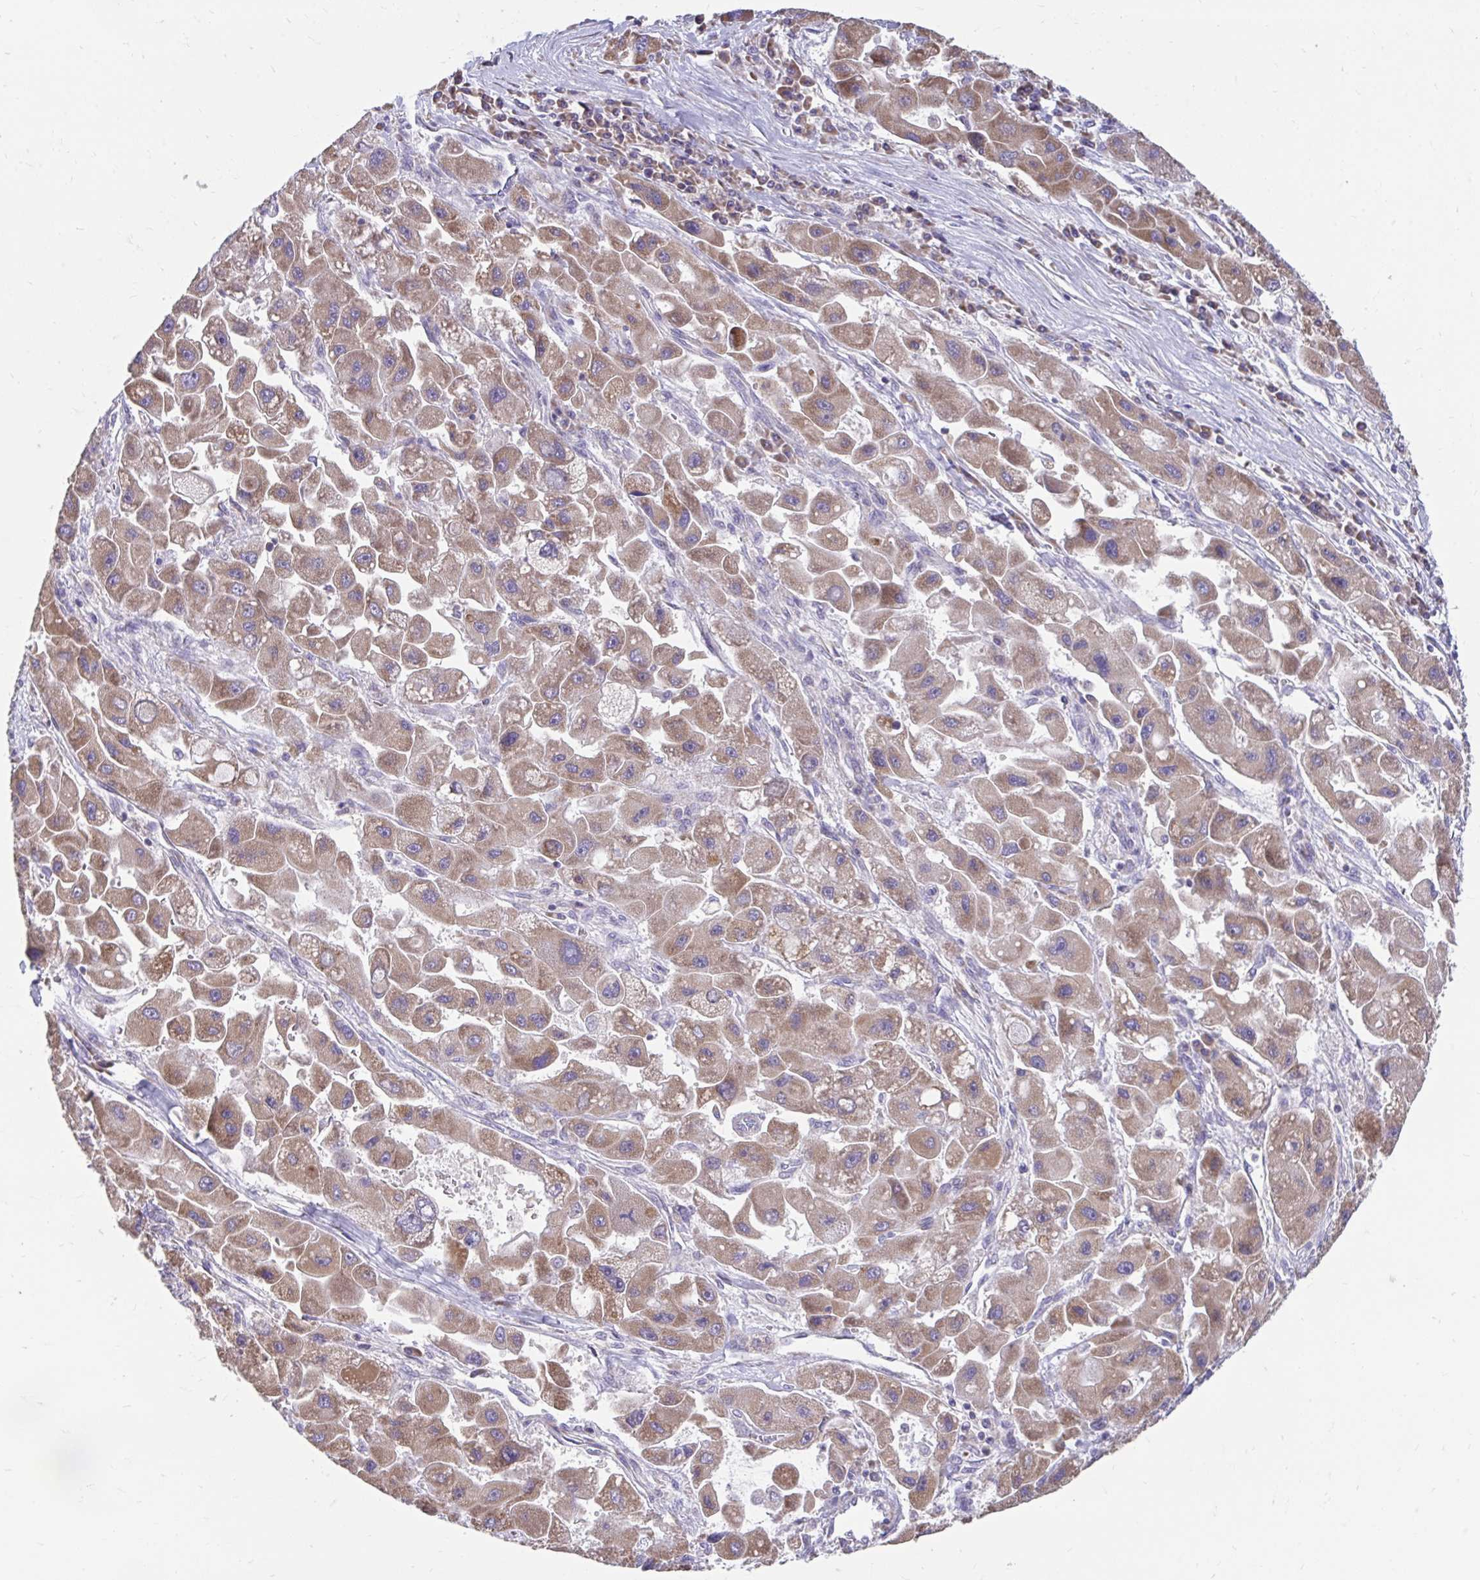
{"staining": {"intensity": "moderate", "quantity": ">75%", "location": "cytoplasmic/membranous"}, "tissue": "liver cancer", "cell_type": "Tumor cells", "image_type": "cancer", "snomed": [{"axis": "morphology", "description": "Carcinoma, Hepatocellular, NOS"}, {"axis": "topography", "description": "Liver"}], "caption": "Immunohistochemical staining of human liver cancer (hepatocellular carcinoma) displays medium levels of moderate cytoplasmic/membranous staining in approximately >75% of tumor cells. (DAB (3,3'-diaminobenzidine) IHC, brown staining for protein, blue staining for nuclei).", "gene": "LINGO4", "patient": {"sex": "male", "age": 24}}